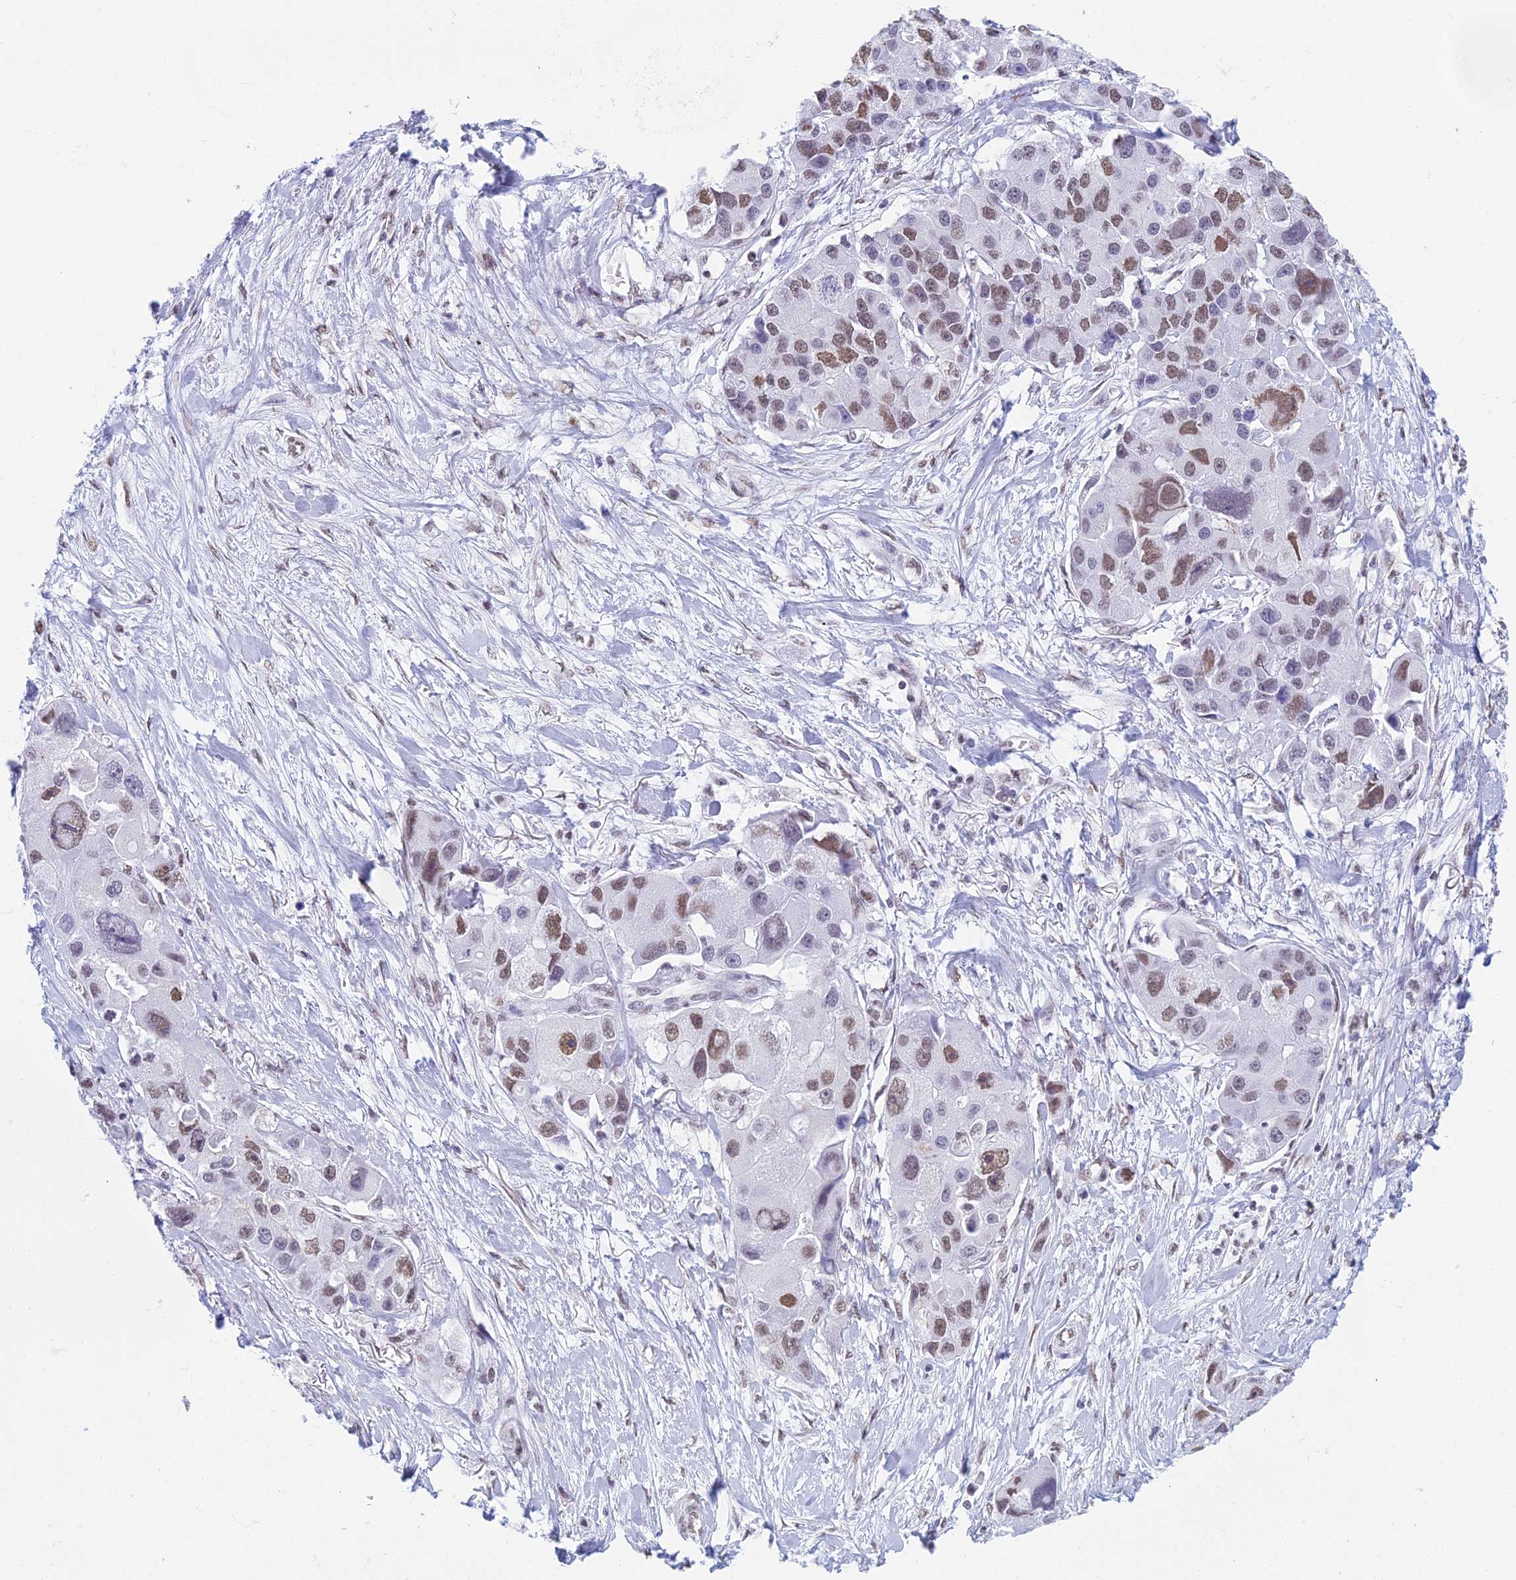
{"staining": {"intensity": "moderate", "quantity": ">75%", "location": "nuclear"}, "tissue": "lung cancer", "cell_type": "Tumor cells", "image_type": "cancer", "snomed": [{"axis": "morphology", "description": "Adenocarcinoma, NOS"}, {"axis": "topography", "description": "Lung"}], "caption": "Immunohistochemistry photomicrograph of lung adenocarcinoma stained for a protein (brown), which shows medium levels of moderate nuclear positivity in about >75% of tumor cells.", "gene": "CDC26", "patient": {"sex": "female", "age": 54}}